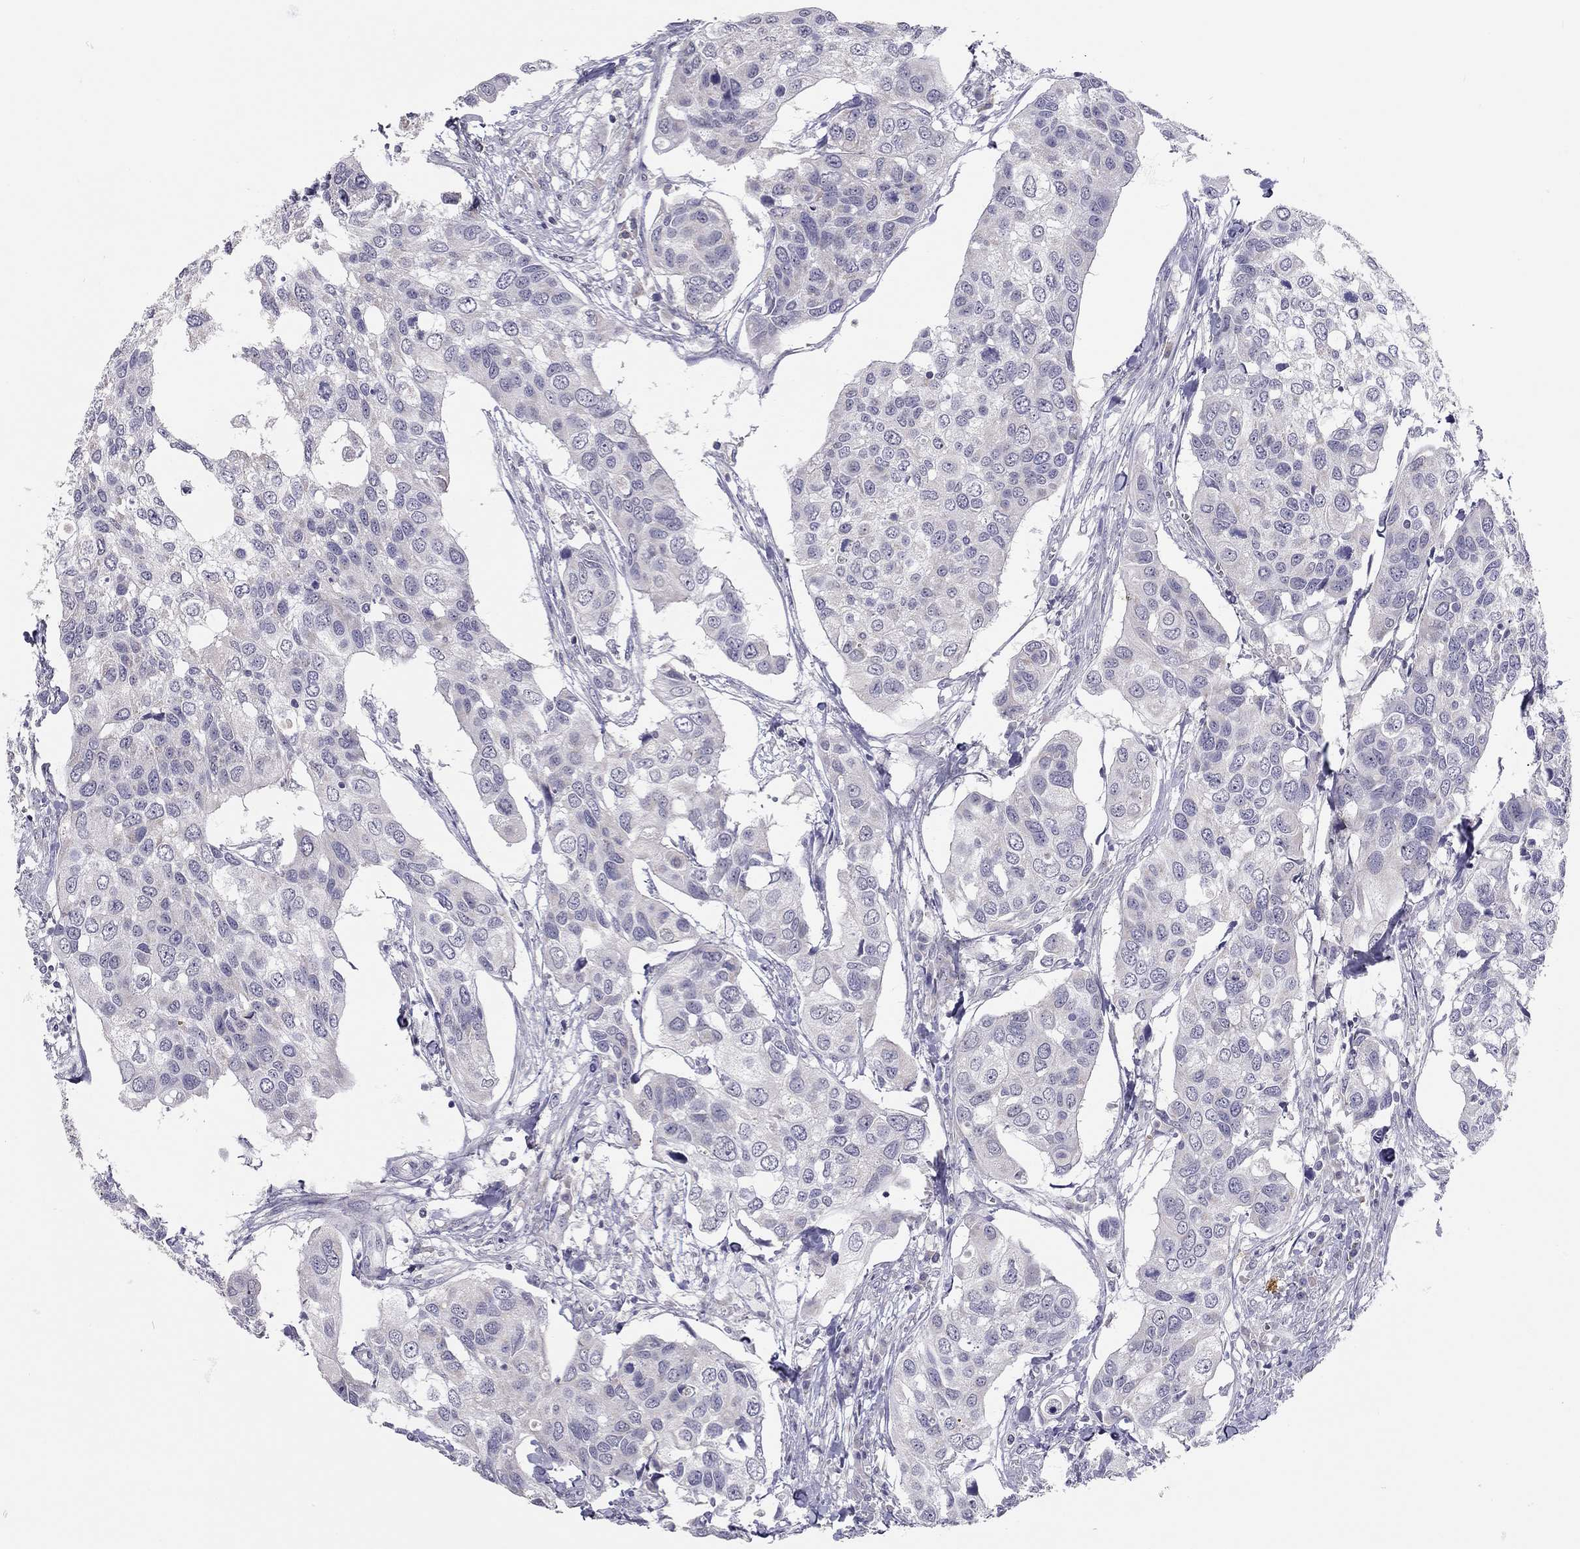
{"staining": {"intensity": "negative", "quantity": "none", "location": "none"}, "tissue": "urothelial cancer", "cell_type": "Tumor cells", "image_type": "cancer", "snomed": [{"axis": "morphology", "description": "Urothelial carcinoma, High grade"}, {"axis": "topography", "description": "Urinary bladder"}], "caption": "High magnification brightfield microscopy of urothelial carcinoma (high-grade) stained with DAB (3,3'-diaminobenzidine) (brown) and counterstained with hematoxylin (blue): tumor cells show no significant staining.", "gene": "SCARB1", "patient": {"sex": "male", "age": 60}}